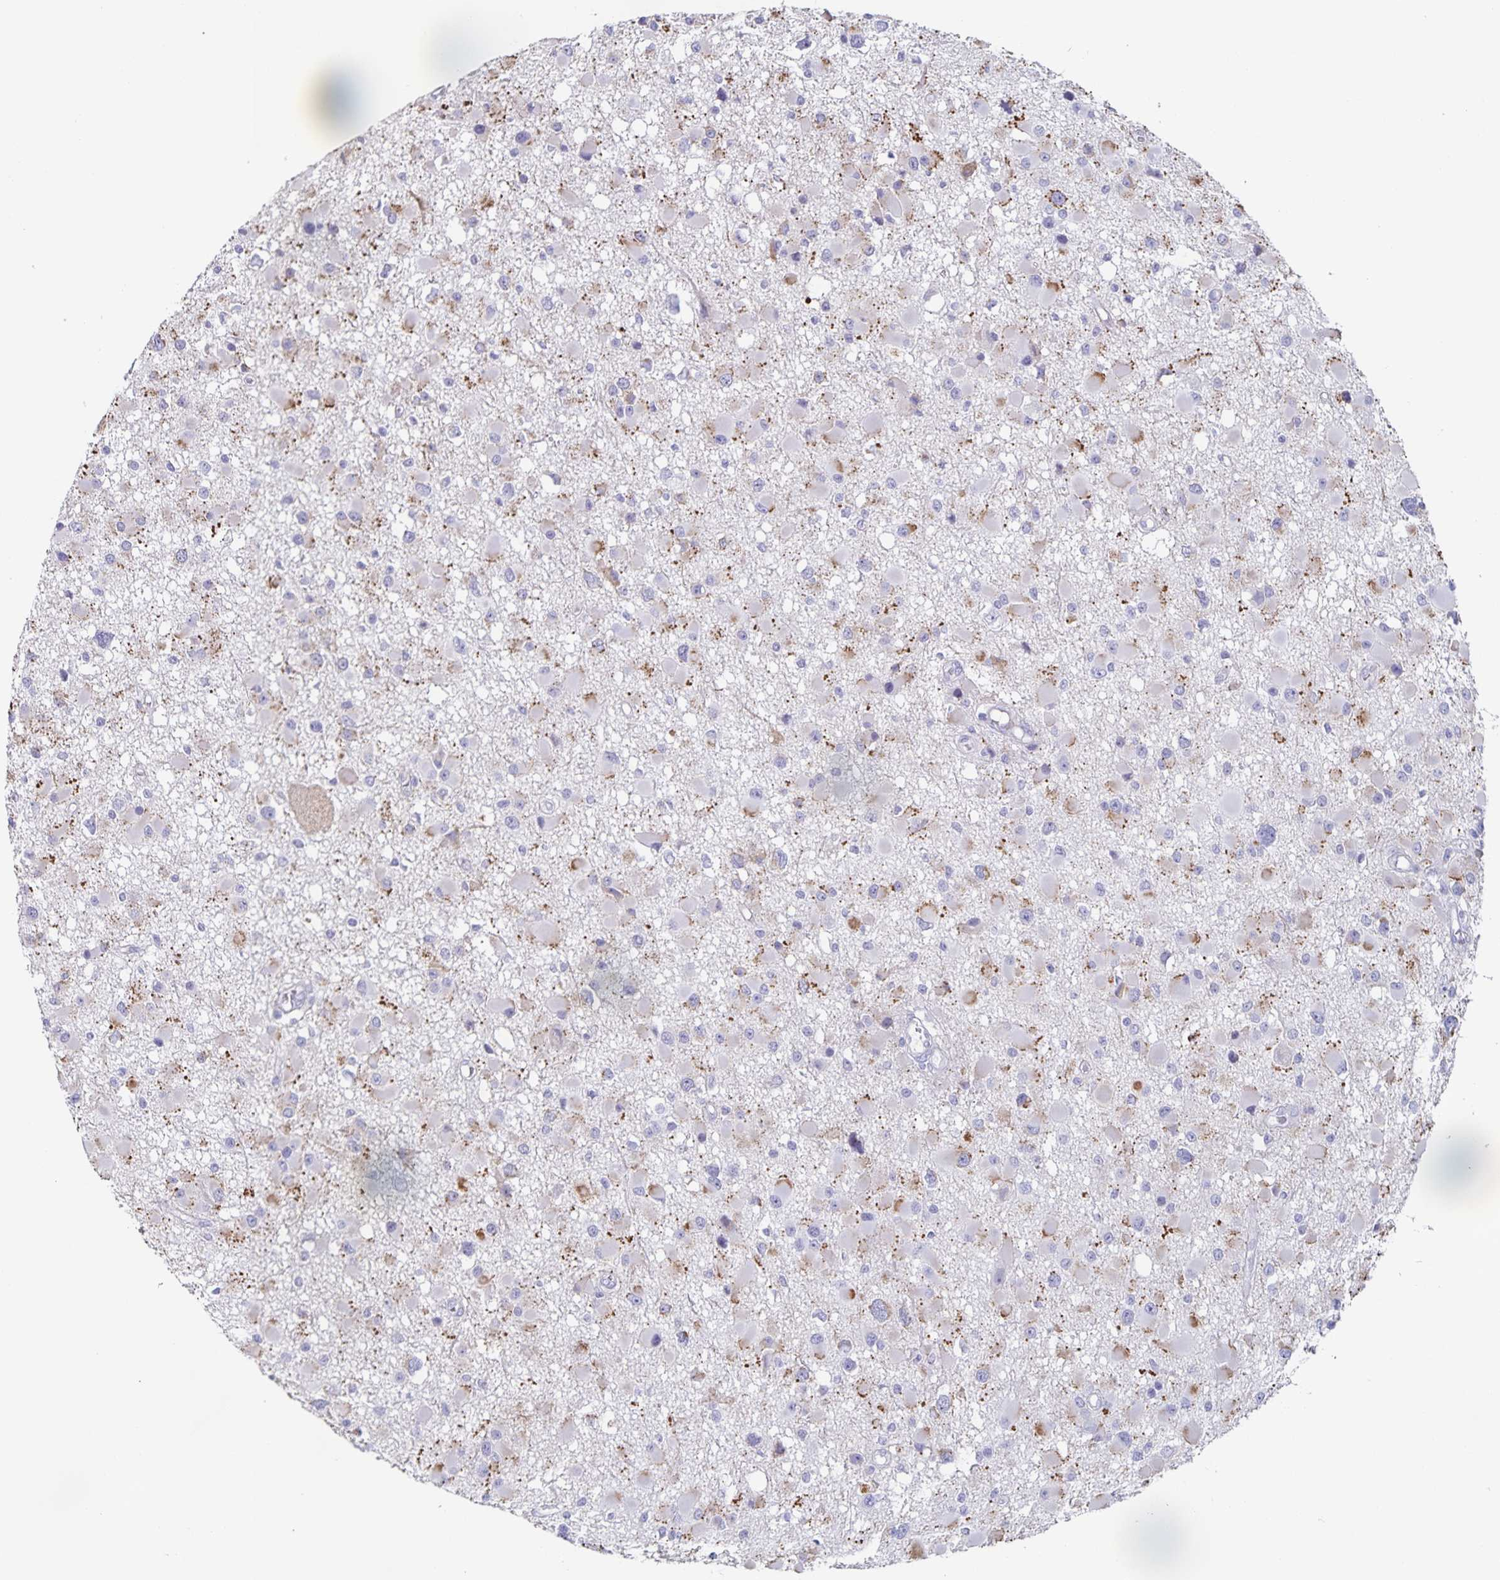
{"staining": {"intensity": "weak", "quantity": "<25%", "location": "cytoplasmic/membranous"}, "tissue": "glioma", "cell_type": "Tumor cells", "image_type": "cancer", "snomed": [{"axis": "morphology", "description": "Glioma, malignant, High grade"}, {"axis": "topography", "description": "Brain"}], "caption": "DAB immunohistochemical staining of malignant glioma (high-grade) exhibits no significant expression in tumor cells.", "gene": "CENPH", "patient": {"sex": "male", "age": 54}}